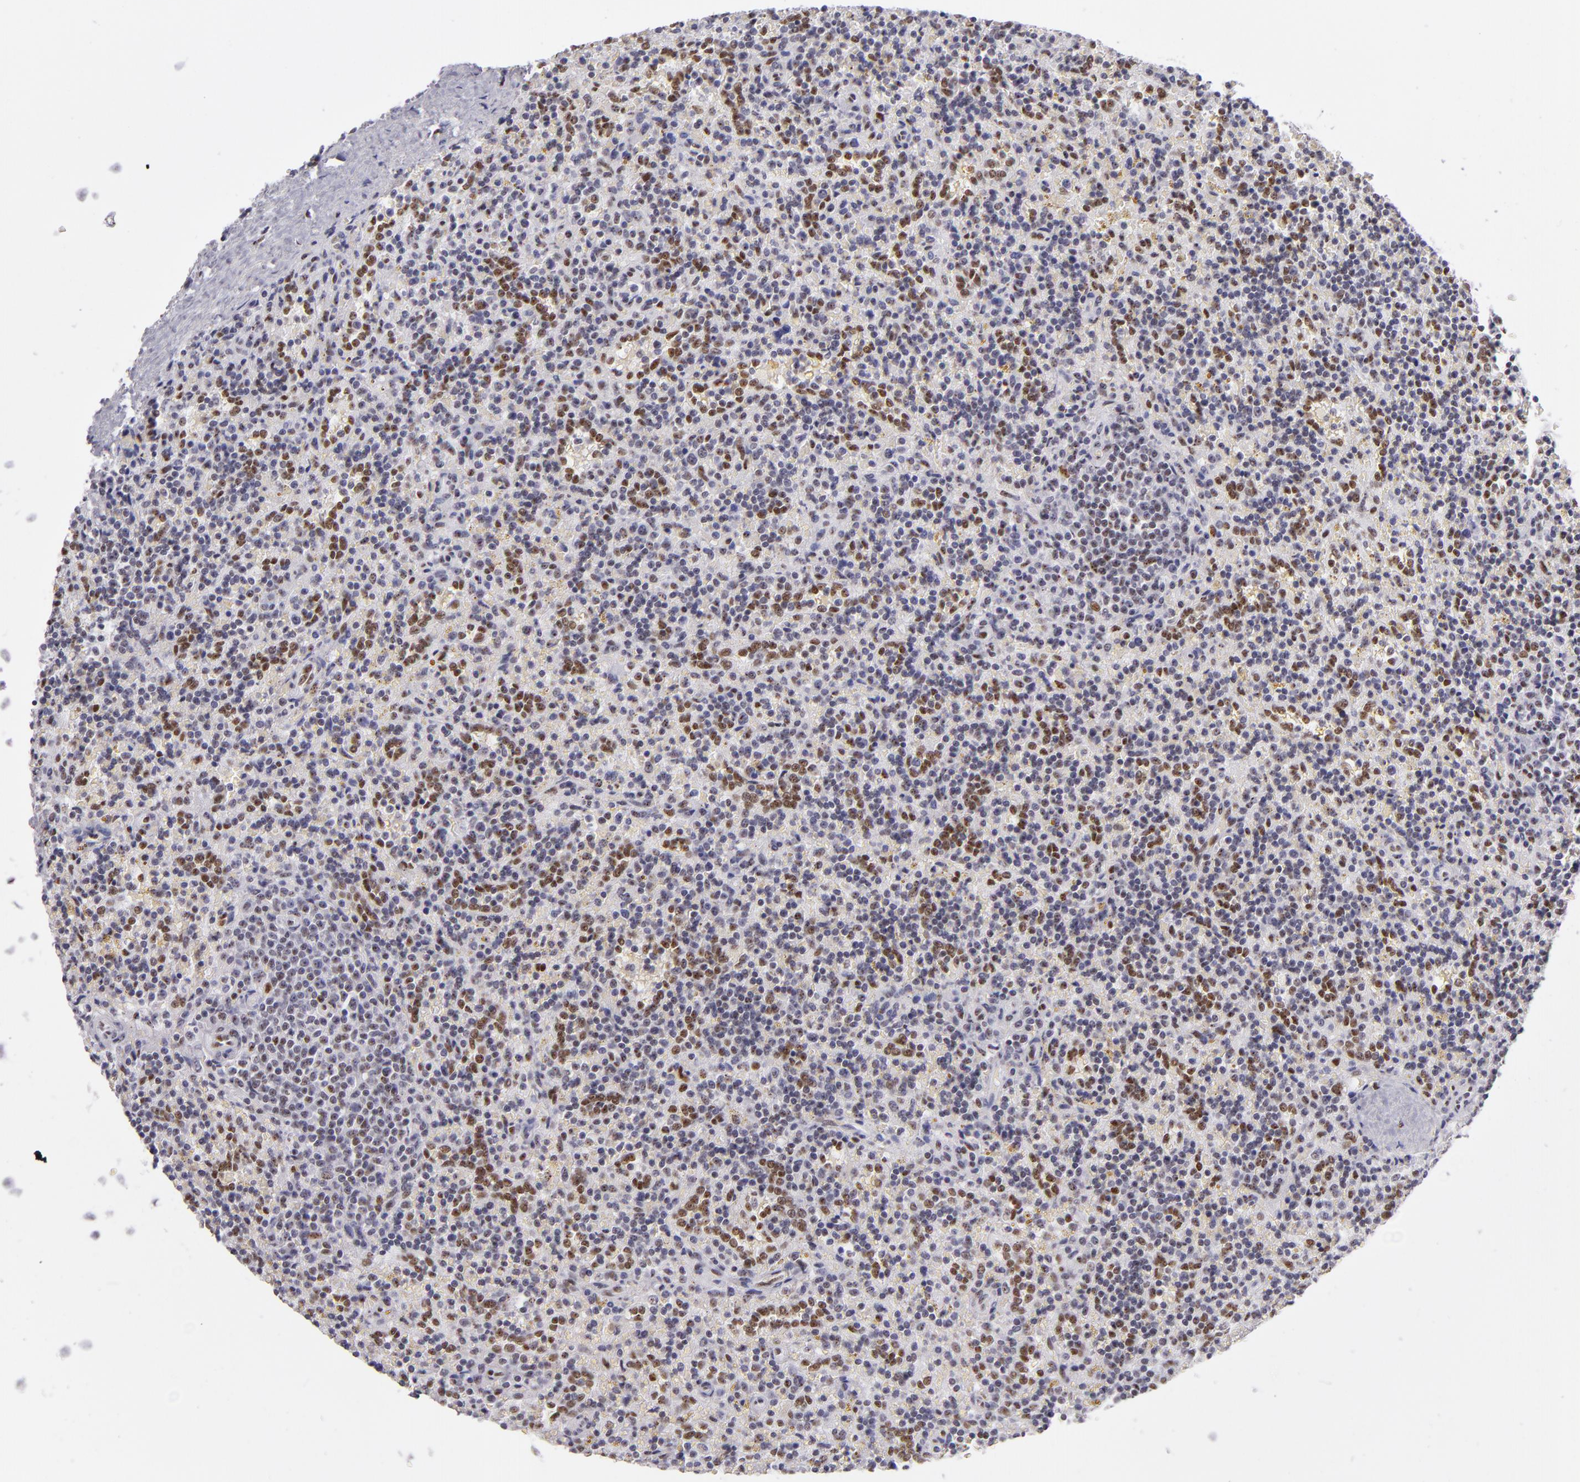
{"staining": {"intensity": "moderate", "quantity": "25%-75%", "location": "nuclear"}, "tissue": "lymphoma", "cell_type": "Tumor cells", "image_type": "cancer", "snomed": [{"axis": "morphology", "description": "Malignant lymphoma, non-Hodgkin's type, Low grade"}, {"axis": "topography", "description": "Spleen"}], "caption": "A high-resolution micrograph shows immunohistochemistry (IHC) staining of low-grade malignant lymphoma, non-Hodgkin's type, which displays moderate nuclear expression in about 25%-75% of tumor cells. (Stains: DAB (3,3'-diaminobenzidine) in brown, nuclei in blue, Microscopy: brightfield microscopy at high magnification).", "gene": "TOP3A", "patient": {"sex": "male", "age": 67}}